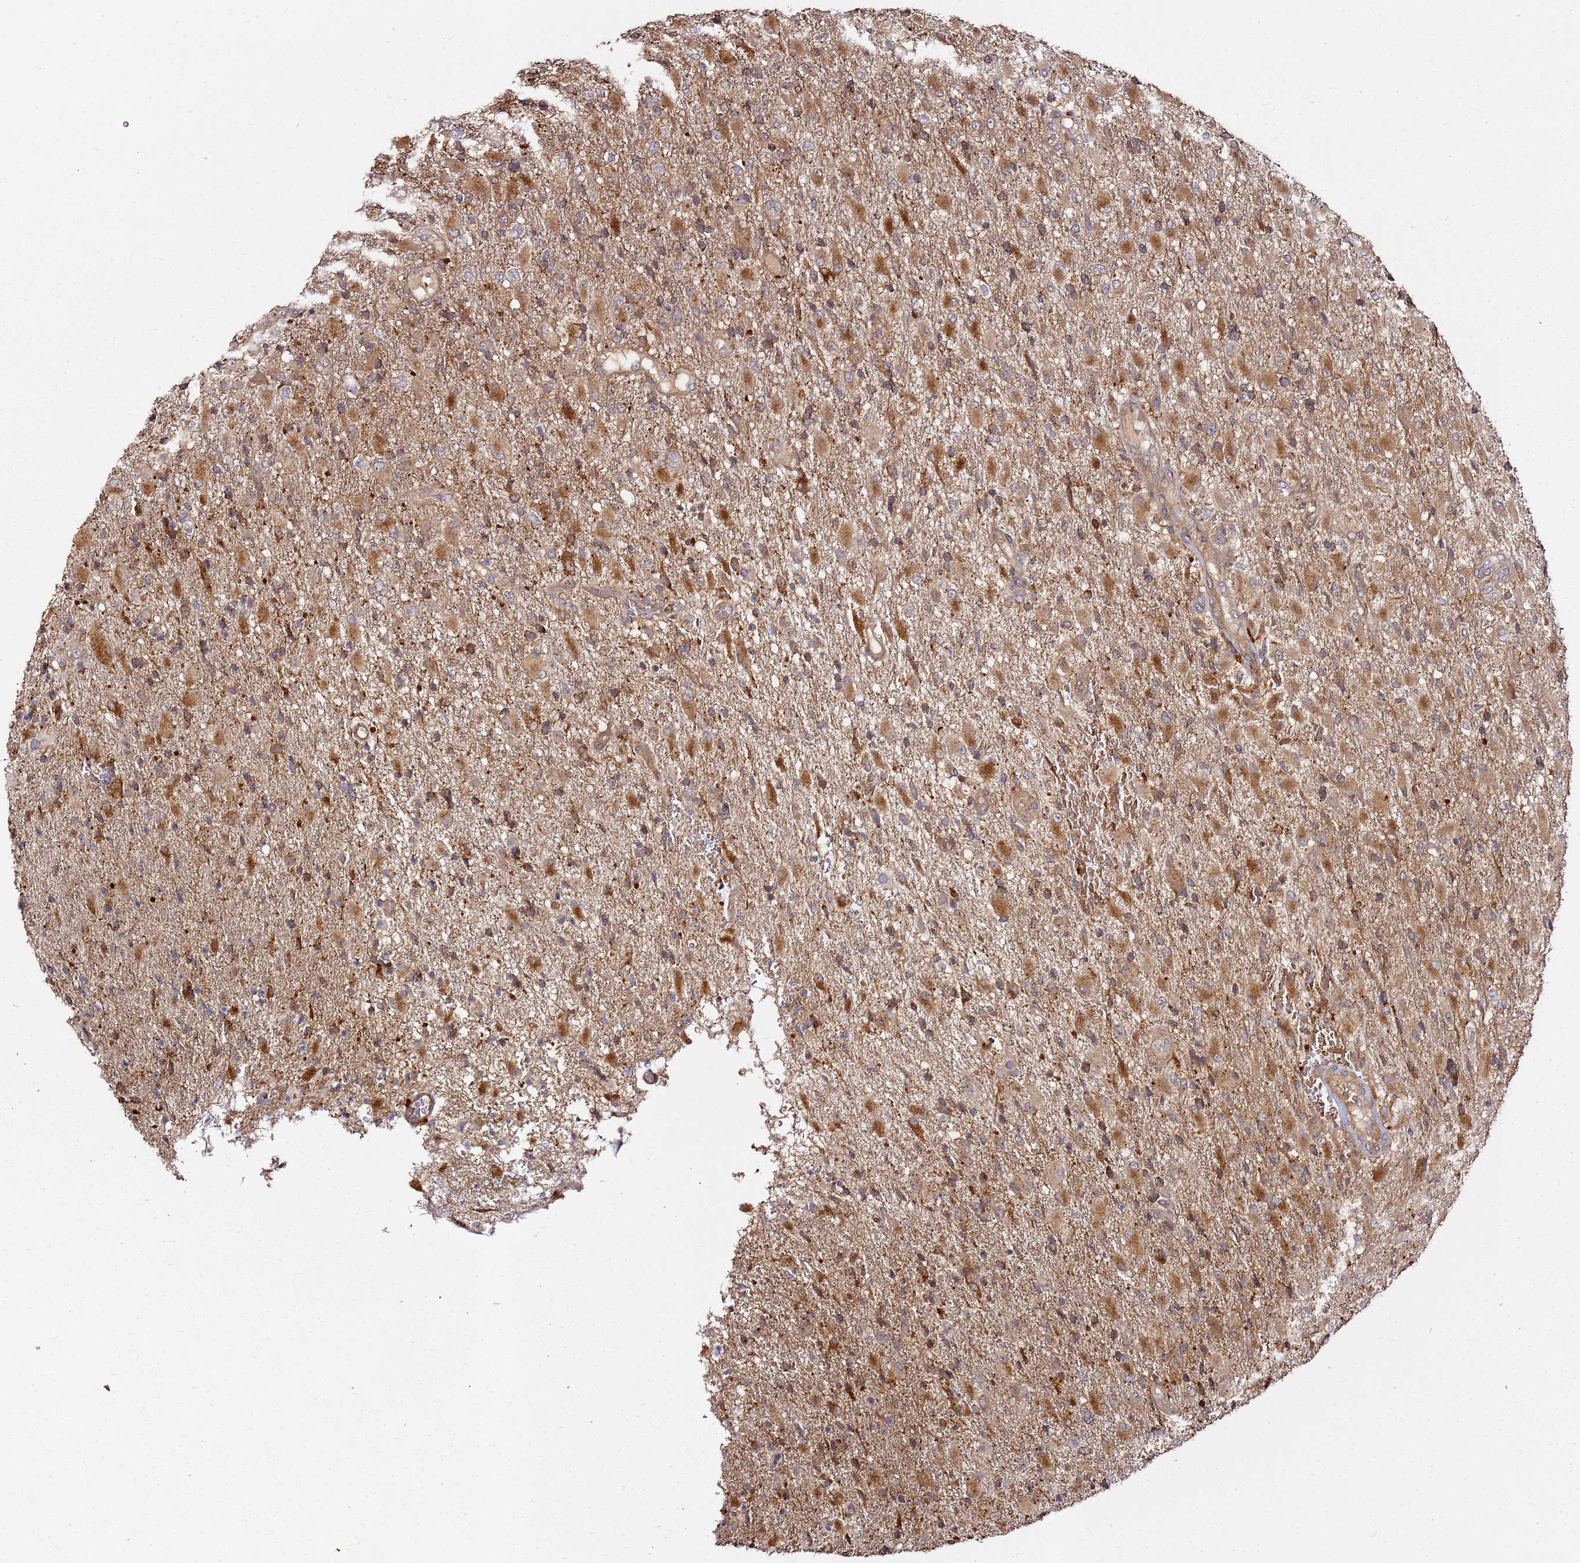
{"staining": {"intensity": "moderate", "quantity": "25%-75%", "location": "cytoplasmic/membranous"}, "tissue": "glioma", "cell_type": "Tumor cells", "image_type": "cancer", "snomed": [{"axis": "morphology", "description": "Glioma, malignant, Low grade"}, {"axis": "topography", "description": "Brain"}], "caption": "The photomicrograph shows a brown stain indicating the presence of a protein in the cytoplasmic/membranous of tumor cells in glioma. (Brightfield microscopy of DAB IHC at high magnification).", "gene": "PRMT7", "patient": {"sex": "male", "age": 65}}